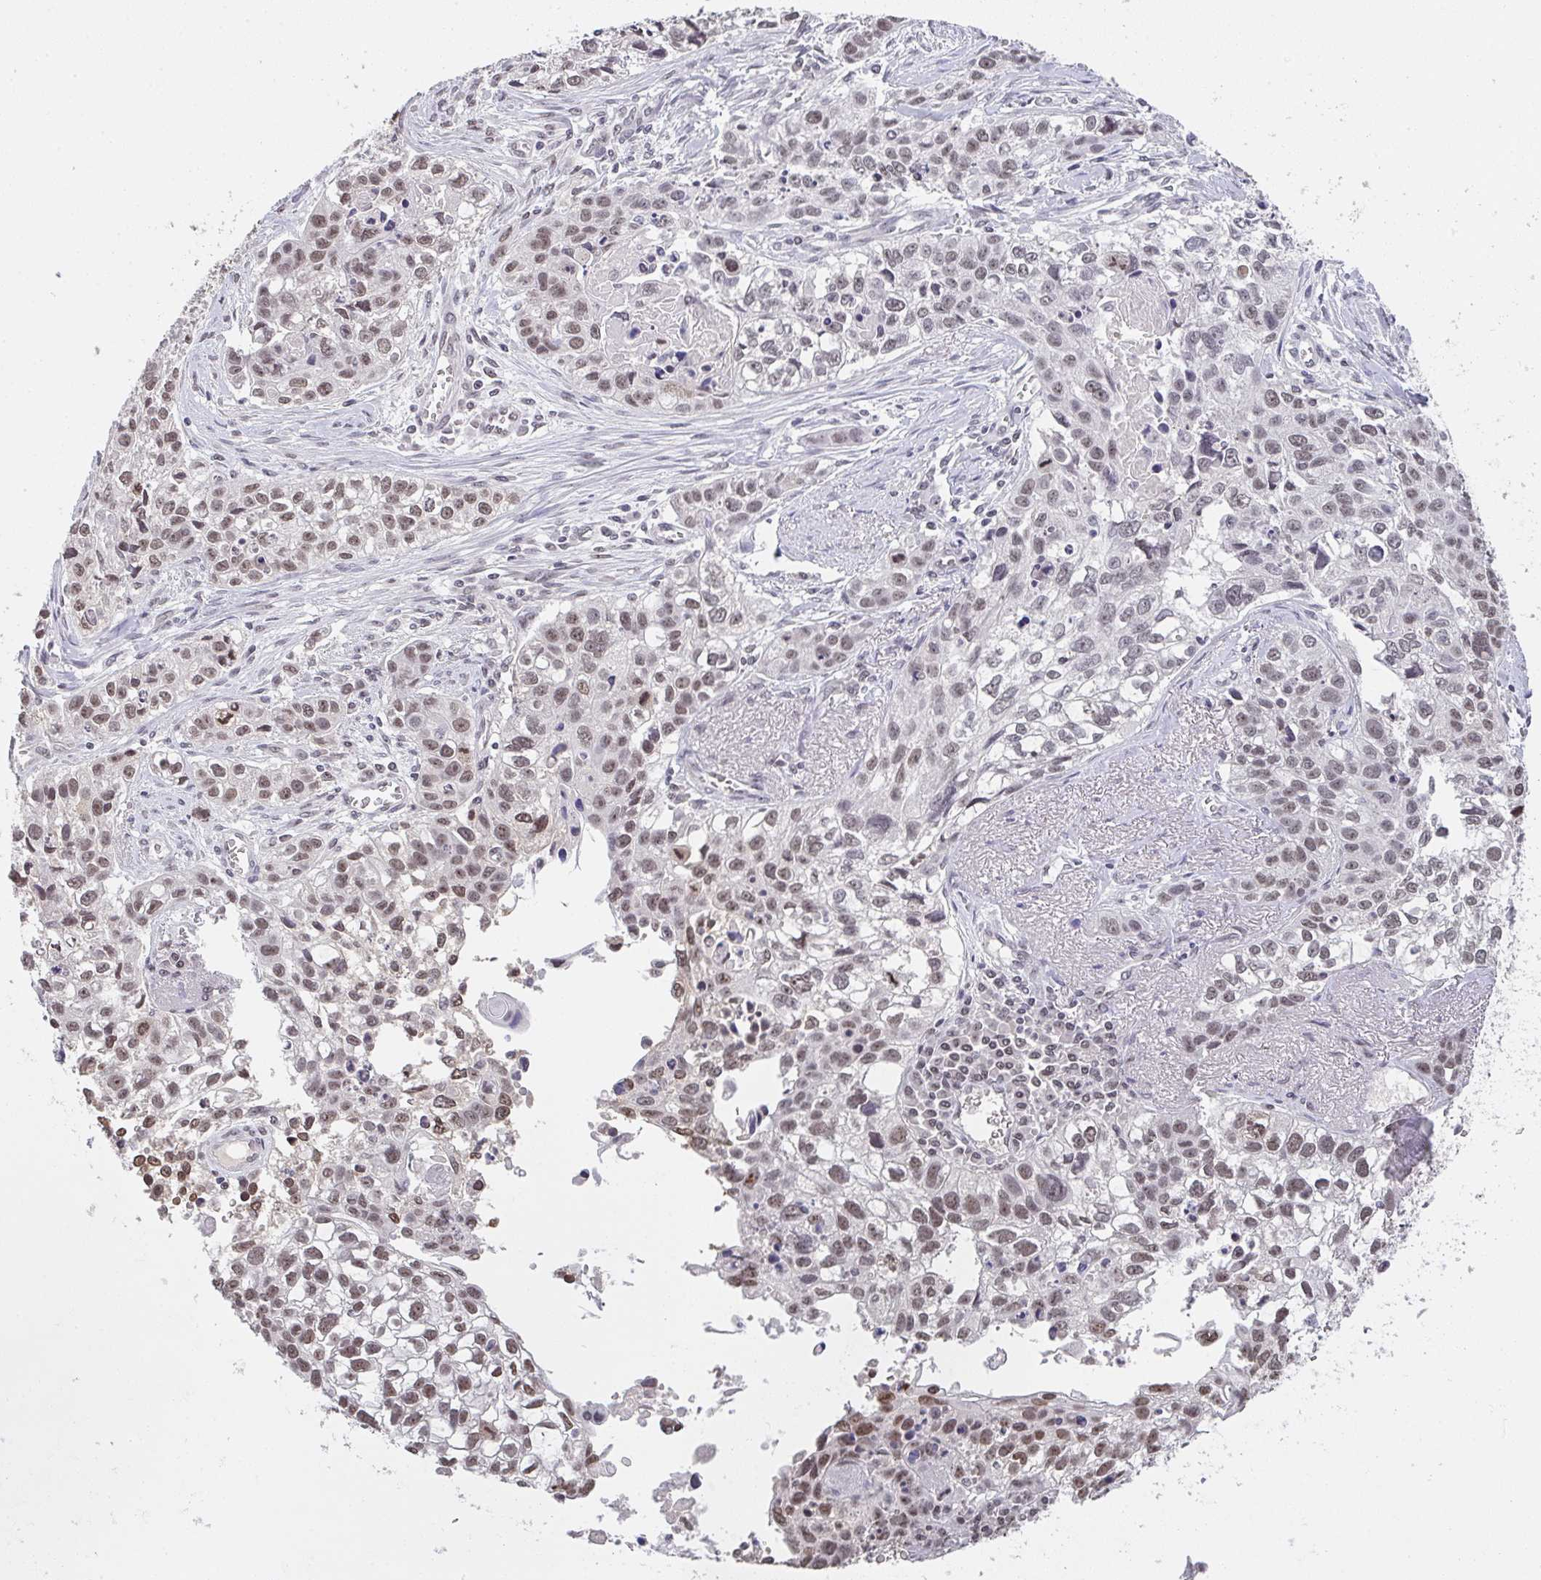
{"staining": {"intensity": "weak", "quantity": "25%-75%", "location": "nuclear"}, "tissue": "lung cancer", "cell_type": "Tumor cells", "image_type": "cancer", "snomed": [{"axis": "morphology", "description": "Squamous cell carcinoma, NOS"}, {"axis": "topography", "description": "Lung"}], "caption": "A micrograph of lung squamous cell carcinoma stained for a protein shows weak nuclear brown staining in tumor cells.", "gene": "DKC1", "patient": {"sex": "male", "age": 74}}